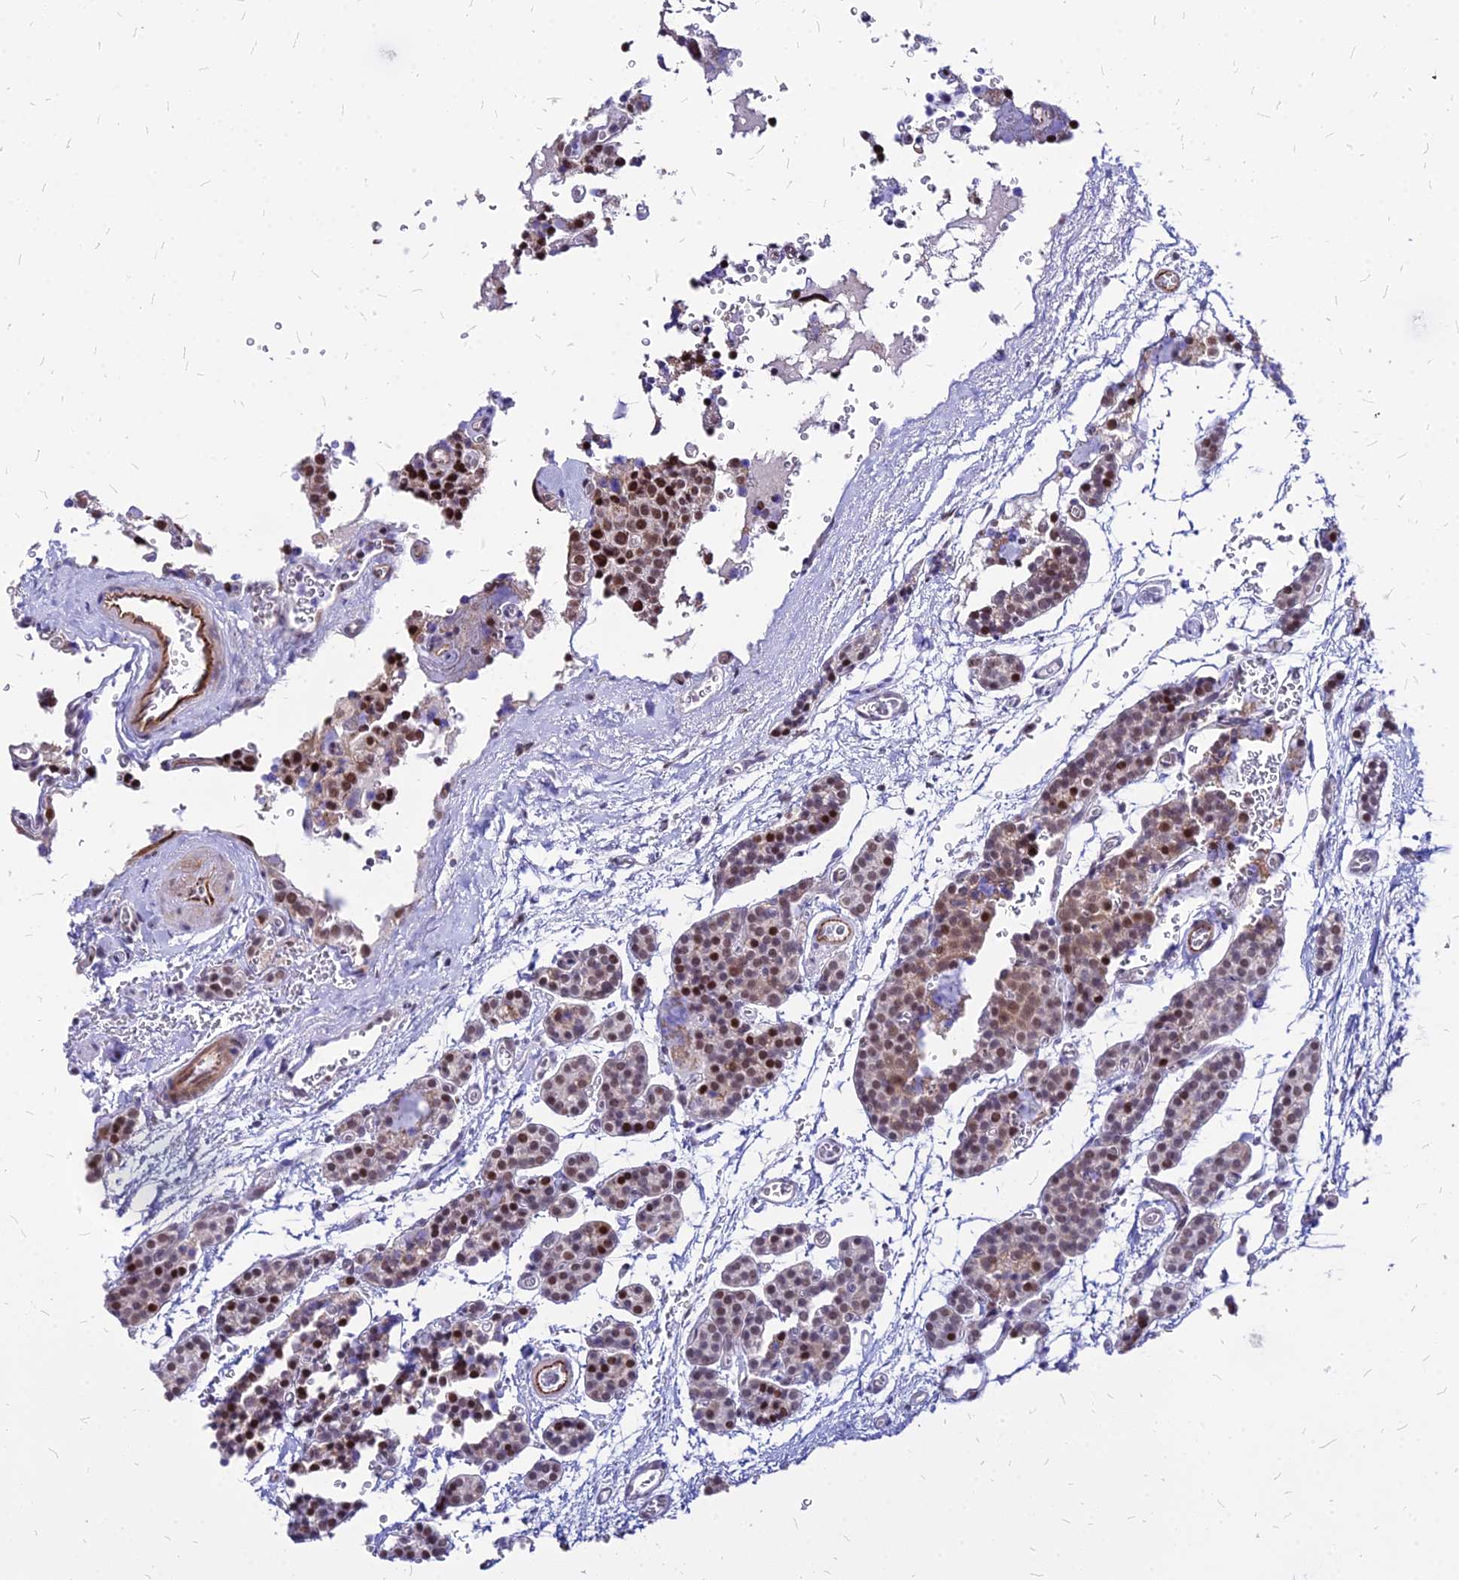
{"staining": {"intensity": "strong", "quantity": "25%-75%", "location": "nuclear"}, "tissue": "parathyroid gland", "cell_type": "Glandular cells", "image_type": "normal", "snomed": [{"axis": "morphology", "description": "Normal tissue, NOS"}, {"axis": "topography", "description": "Parathyroid gland"}], "caption": "Immunohistochemistry (IHC) of normal parathyroid gland shows high levels of strong nuclear expression in about 25%-75% of glandular cells.", "gene": "FDX2", "patient": {"sex": "female", "age": 64}}